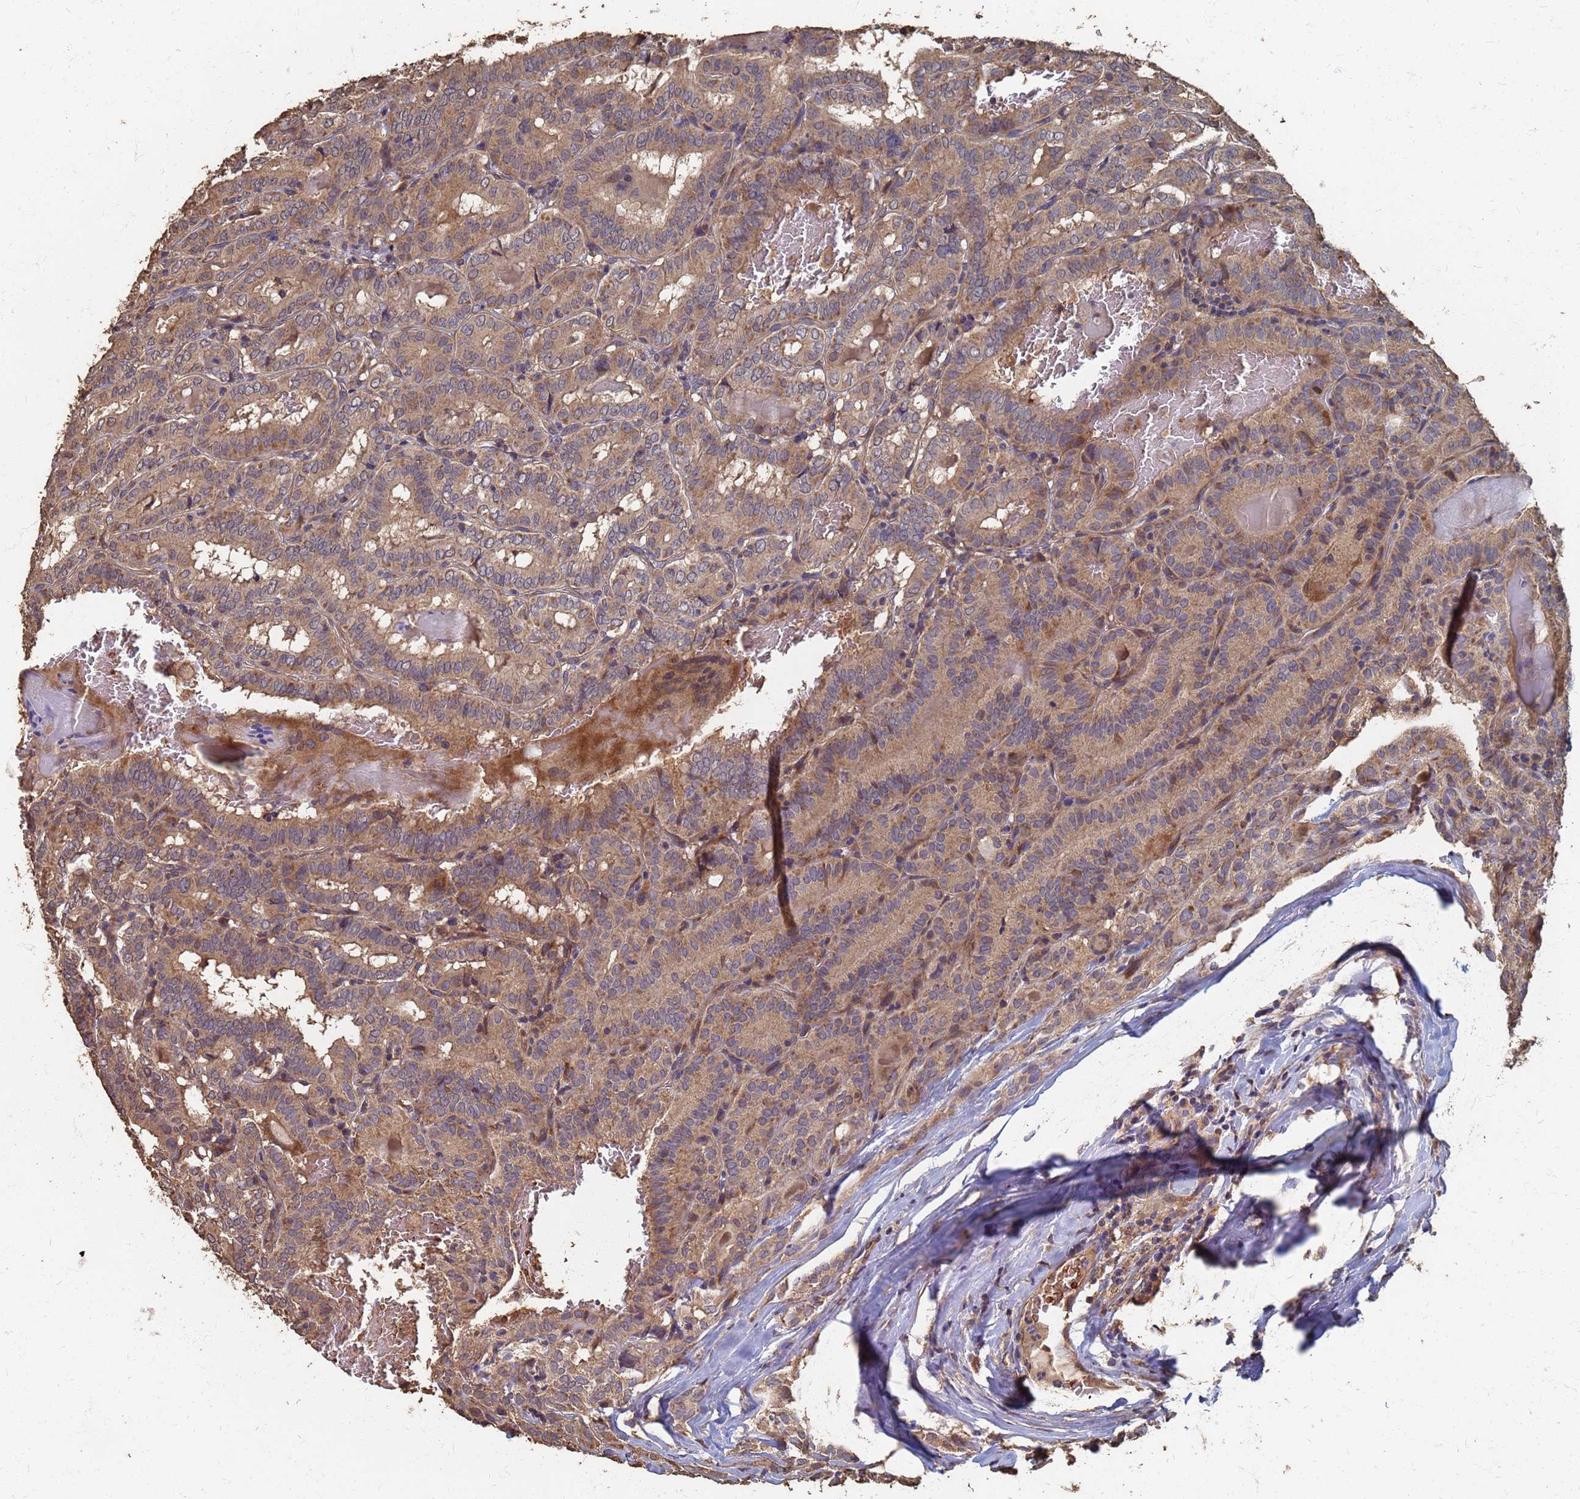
{"staining": {"intensity": "moderate", "quantity": ">75%", "location": "cytoplasmic/membranous"}, "tissue": "thyroid cancer", "cell_type": "Tumor cells", "image_type": "cancer", "snomed": [{"axis": "morphology", "description": "Papillary adenocarcinoma, NOS"}, {"axis": "topography", "description": "Thyroid gland"}], "caption": "Immunohistochemistry (IHC) staining of papillary adenocarcinoma (thyroid), which displays medium levels of moderate cytoplasmic/membranous expression in approximately >75% of tumor cells indicating moderate cytoplasmic/membranous protein staining. The staining was performed using DAB (3,3'-diaminobenzidine) (brown) for protein detection and nuclei were counterstained in hematoxylin (blue).", "gene": "DPH5", "patient": {"sex": "female", "age": 72}}